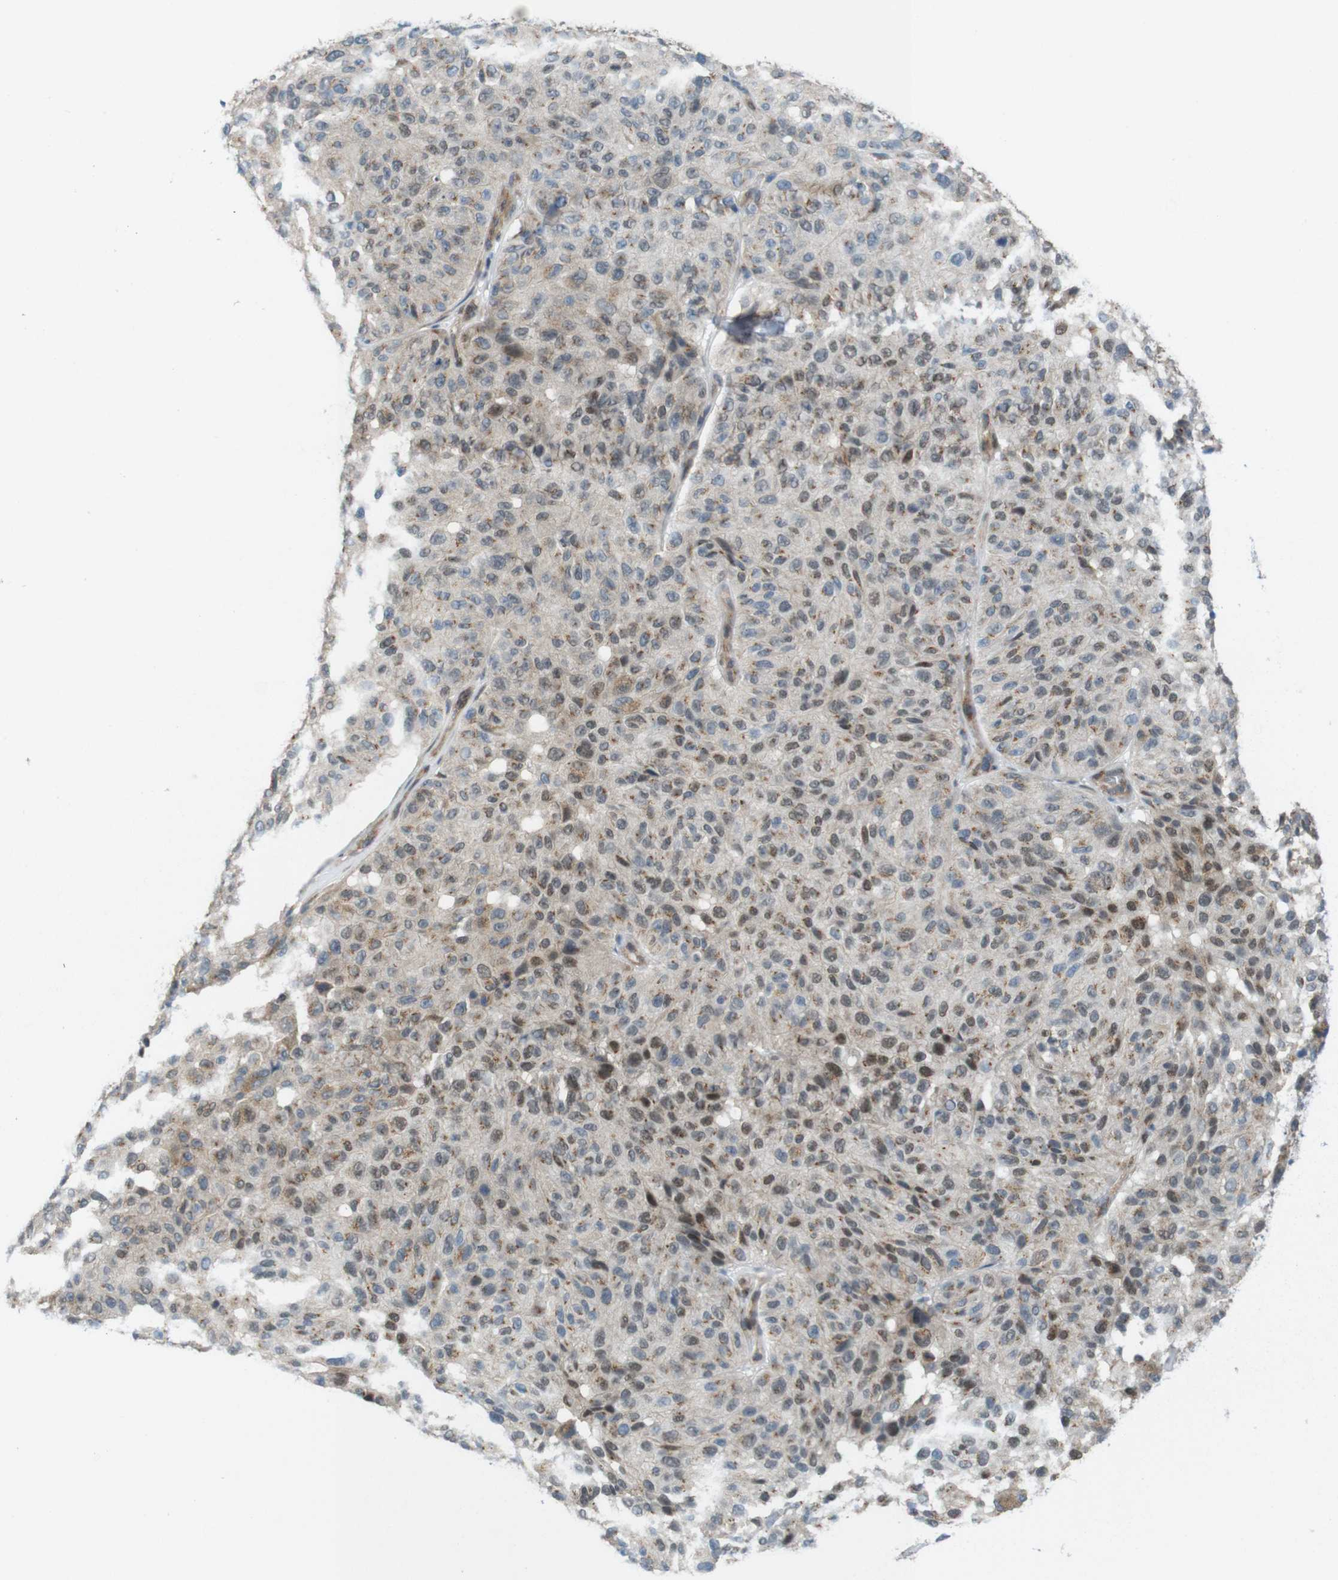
{"staining": {"intensity": "weak", "quantity": ">75%", "location": "cytoplasmic/membranous,nuclear"}, "tissue": "melanoma", "cell_type": "Tumor cells", "image_type": "cancer", "snomed": [{"axis": "morphology", "description": "Malignant melanoma, NOS"}, {"axis": "topography", "description": "Skin"}], "caption": "IHC micrograph of human malignant melanoma stained for a protein (brown), which demonstrates low levels of weak cytoplasmic/membranous and nuclear positivity in about >75% of tumor cells.", "gene": "SKI", "patient": {"sex": "female", "age": 46}}